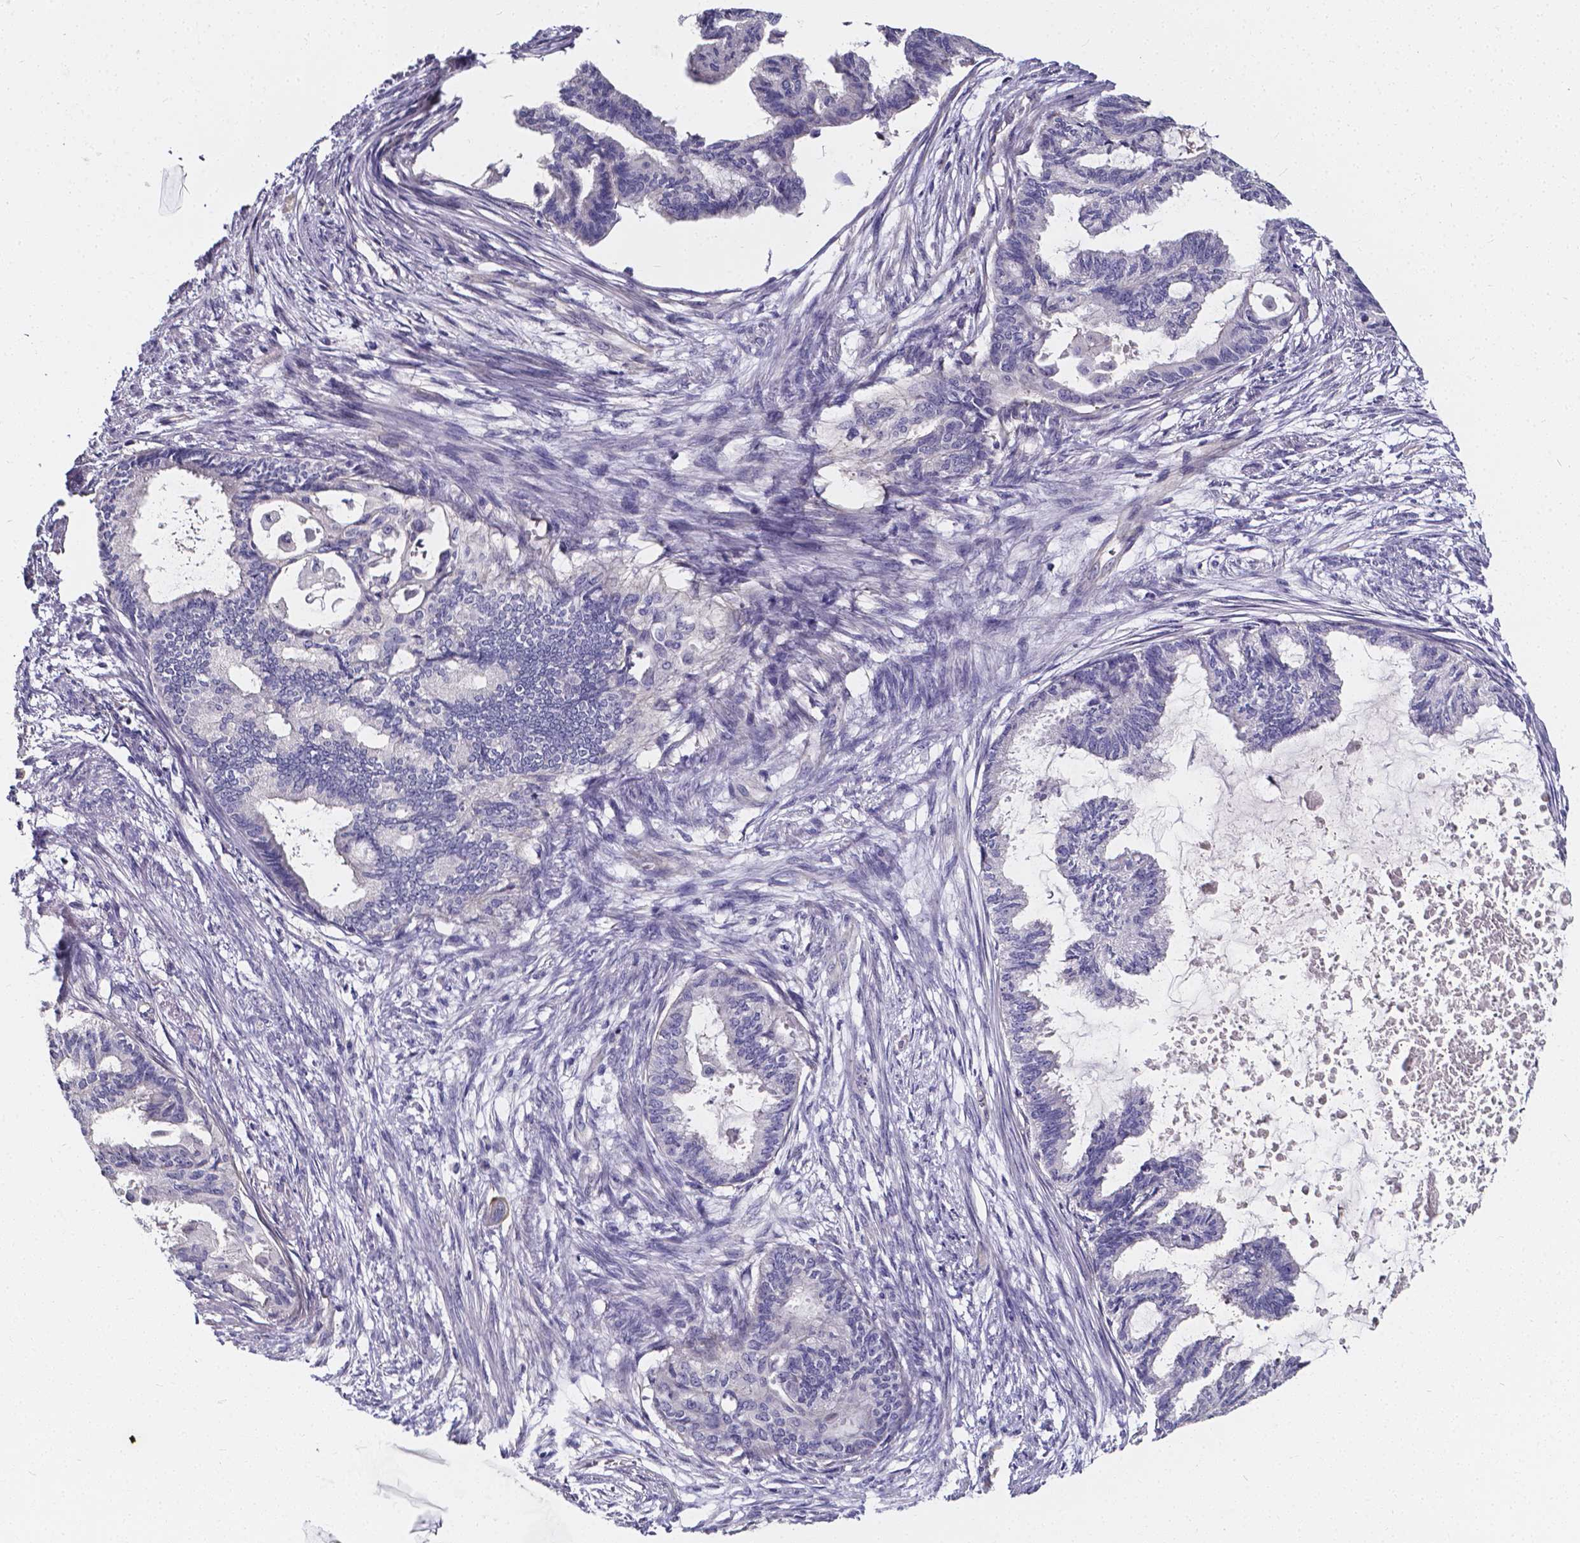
{"staining": {"intensity": "negative", "quantity": "none", "location": "none"}, "tissue": "endometrial cancer", "cell_type": "Tumor cells", "image_type": "cancer", "snomed": [{"axis": "morphology", "description": "Adenocarcinoma, NOS"}, {"axis": "topography", "description": "Endometrium"}], "caption": "A high-resolution histopathology image shows IHC staining of adenocarcinoma (endometrial), which displays no significant staining in tumor cells. Nuclei are stained in blue.", "gene": "CACNG8", "patient": {"sex": "female", "age": 86}}